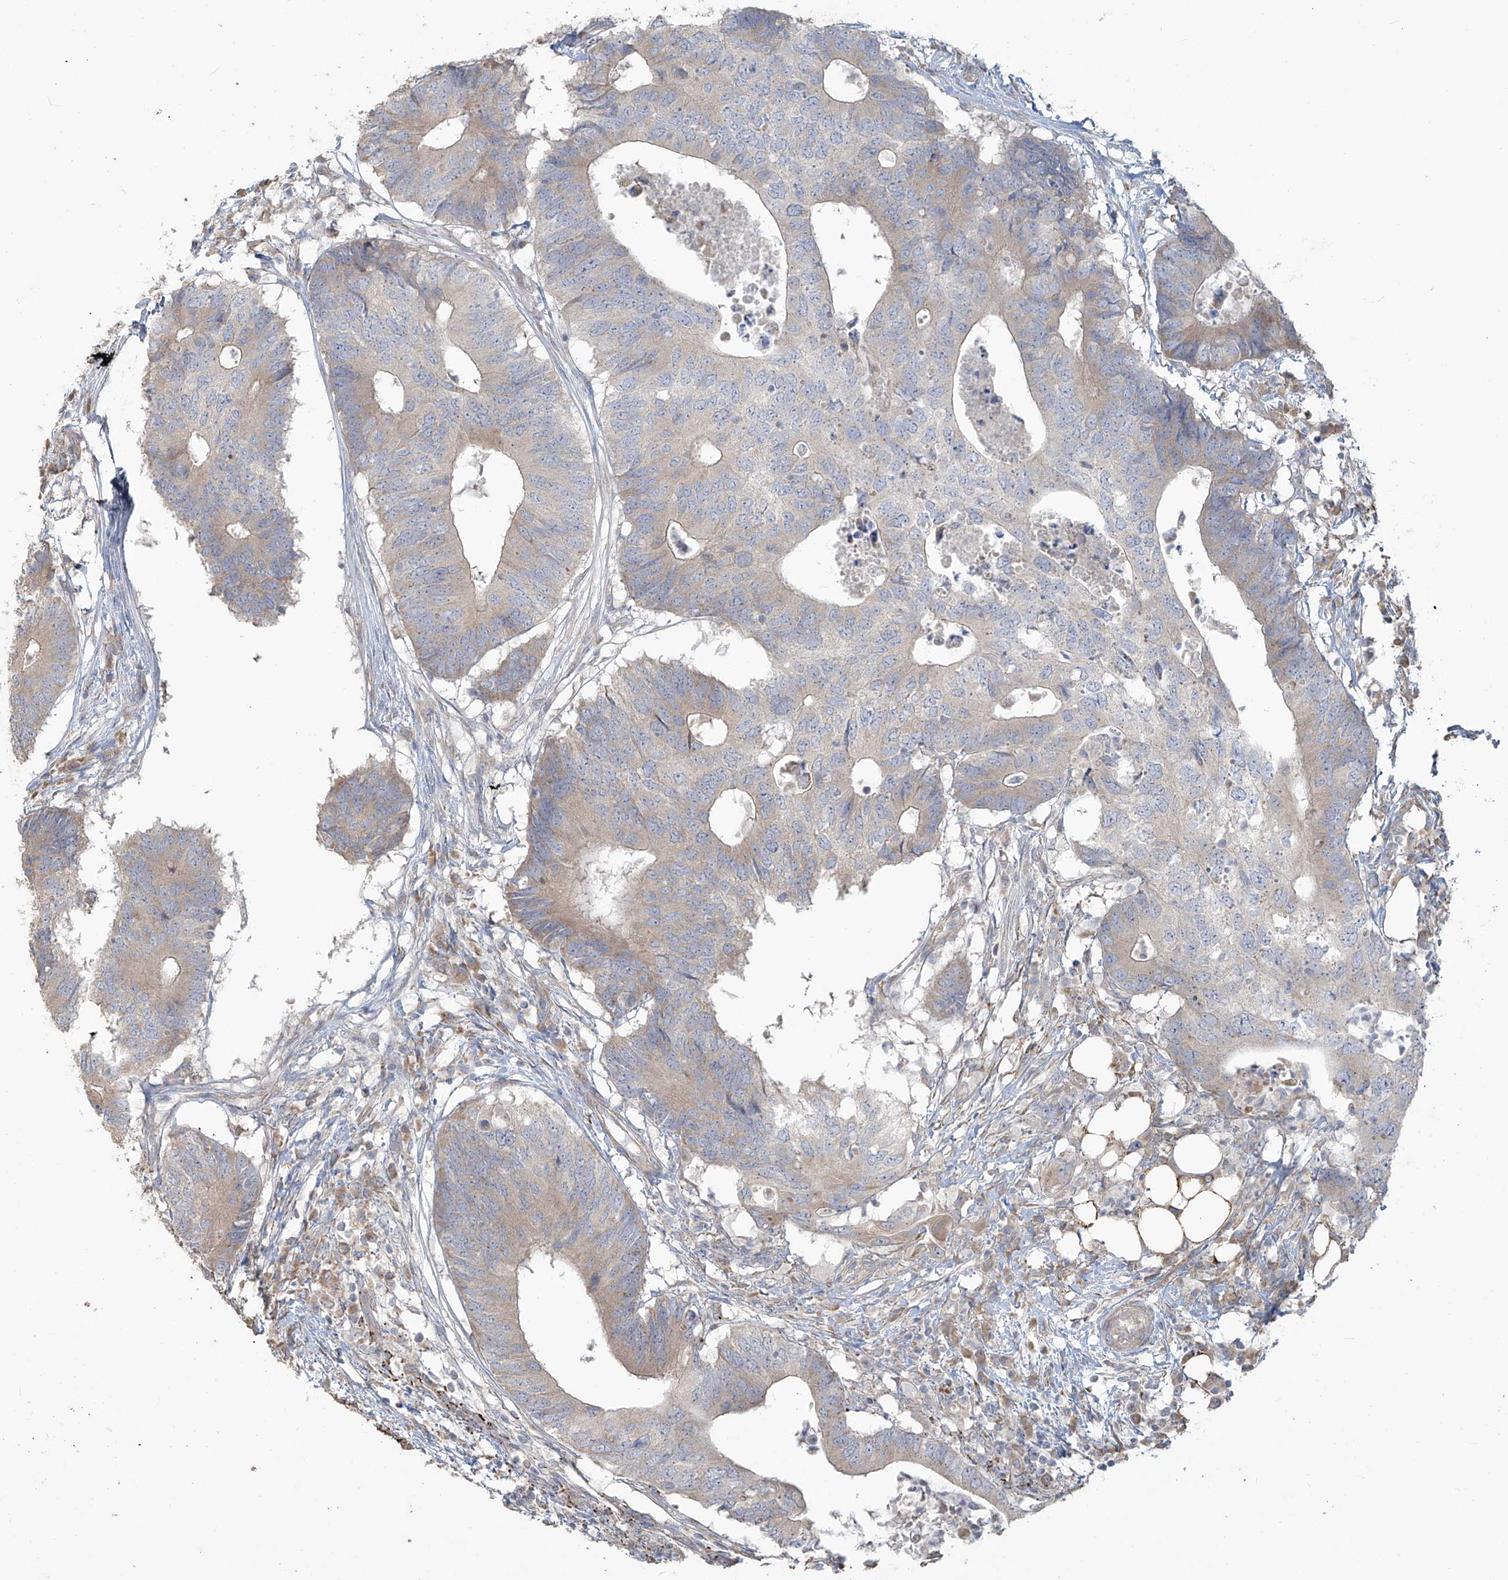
{"staining": {"intensity": "negative", "quantity": "none", "location": "none"}, "tissue": "colorectal cancer", "cell_type": "Tumor cells", "image_type": "cancer", "snomed": [{"axis": "morphology", "description": "Adenocarcinoma, NOS"}, {"axis": "topography", "description": "Colon"}], "caption": "There is no significant positivity in tumor cells of colorectal cancer.", "gene": "MAGIX", "patient": {"sex": "male", "age": 71}}